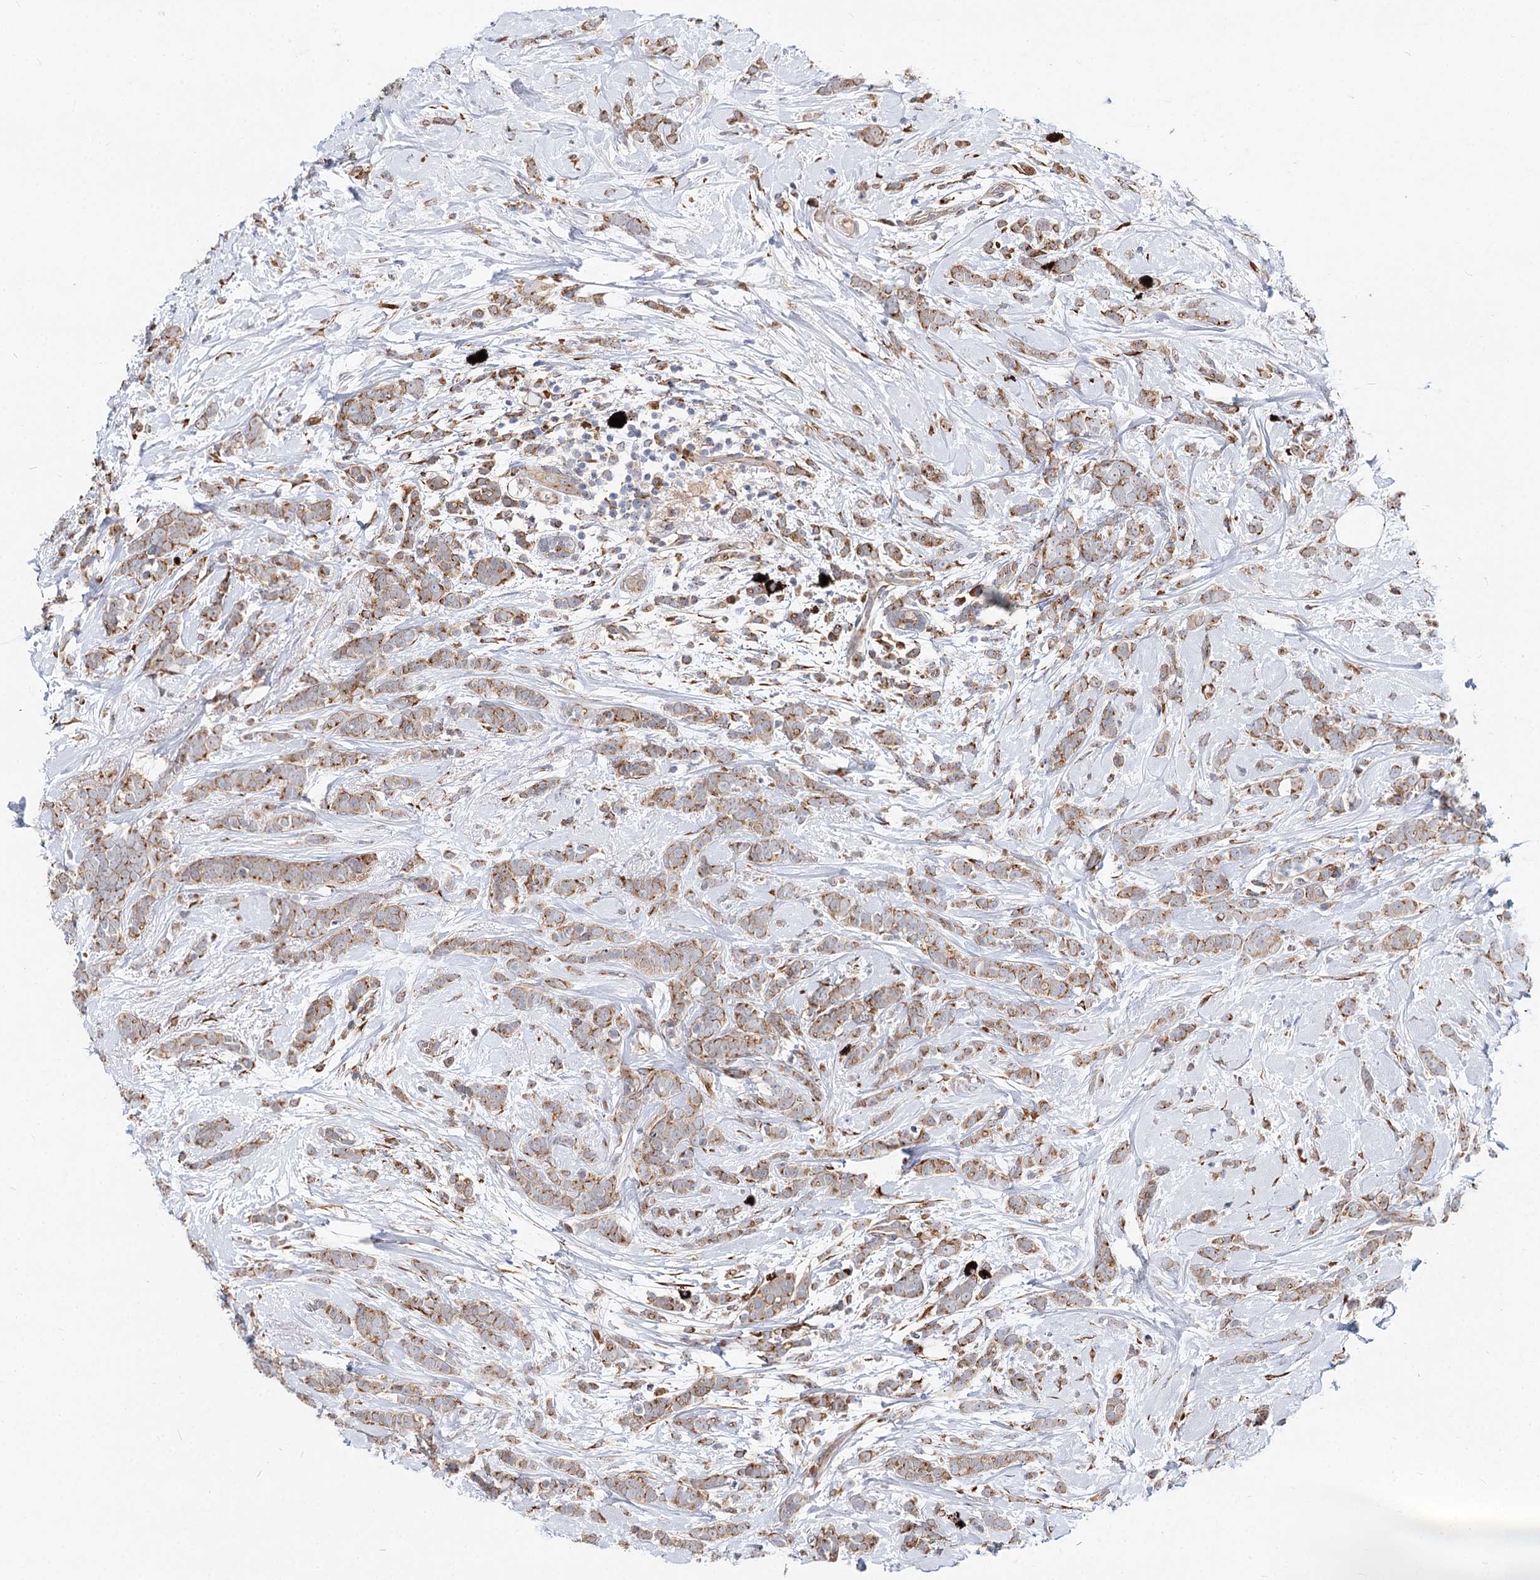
{"staining": {"intensity": "moderate", "quantity": ">75%", "location": "cytoplasmic/membranous"}, "tissue": "breast cancer", "cell_type": "Tumor cells", "image_type": "cancer", "snomed": [{"axis": "morphology", "description": "Lobular carcinoma"}, {"axis": "topography", "description": "Breast"}], "caption": "Breast cancer stained with DAB IHC shows medium levels of moderate cytoplasmic/membranous positivity in approximately >75% of tumor cells.", "gene": "SPART", "patient": {"sex": "female", "age": 58}}